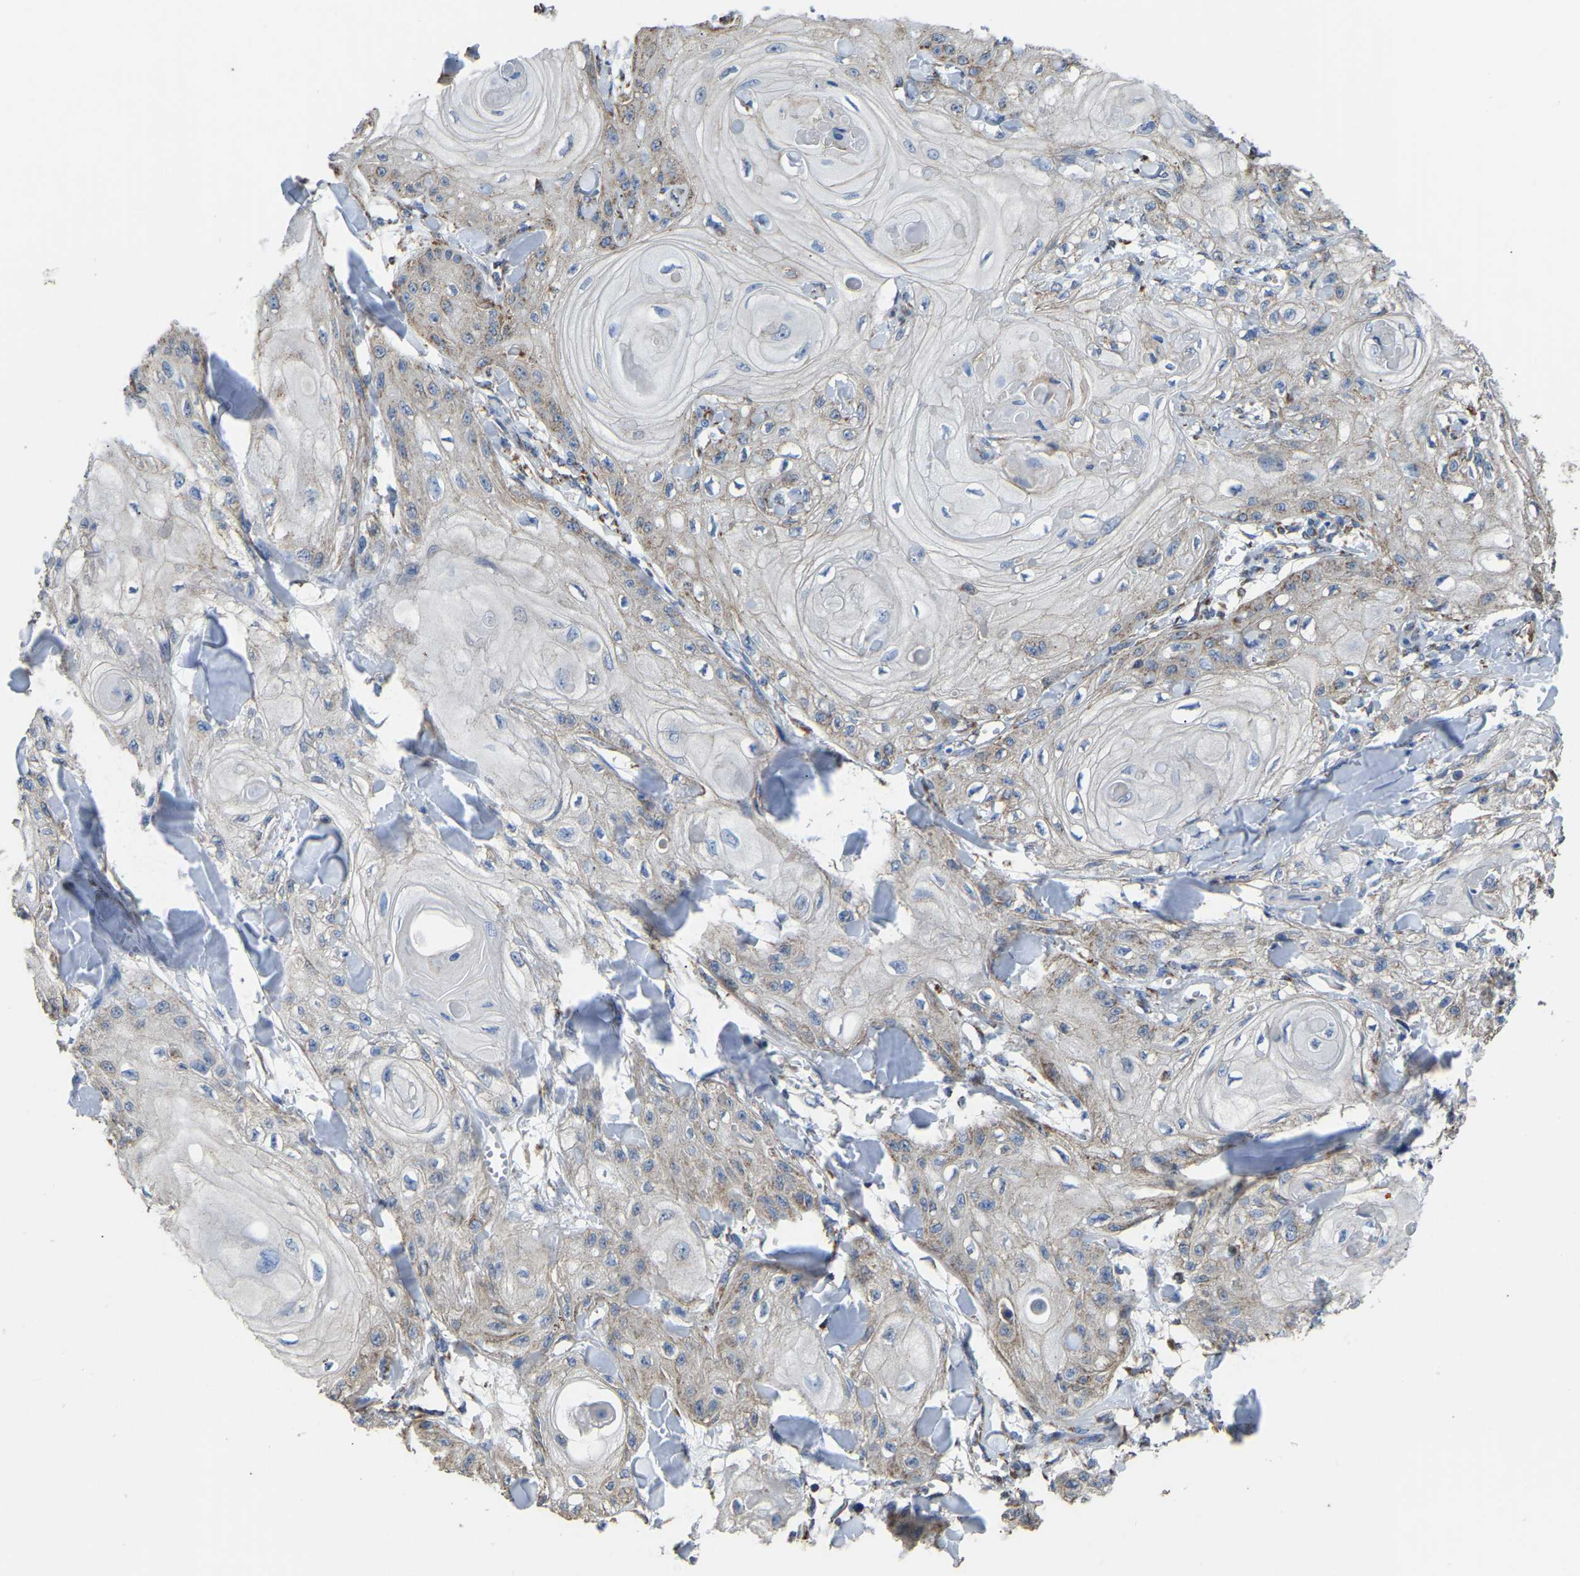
{"staining": {"intensity": "weak", "quantity": "25%-75%", "location": "cytoplasmic/membranous"}, "tissue": "skin cancer", "cell_type": "Tumor cells", "image_type": "cancer", "snomed": [{"axis": "morphology", "description": "Squamous cell carcinoma, NOS"}, {"axis": "topography", "description": "Skin"}], "caption": "Human skin cancer stained with a brown dye exhibits weak cytoplasmic/membranous positive staining in about 25%-75% of tumor cells.", "gene": "ETFA", "patient": {"sex": "male", "age": 74}}